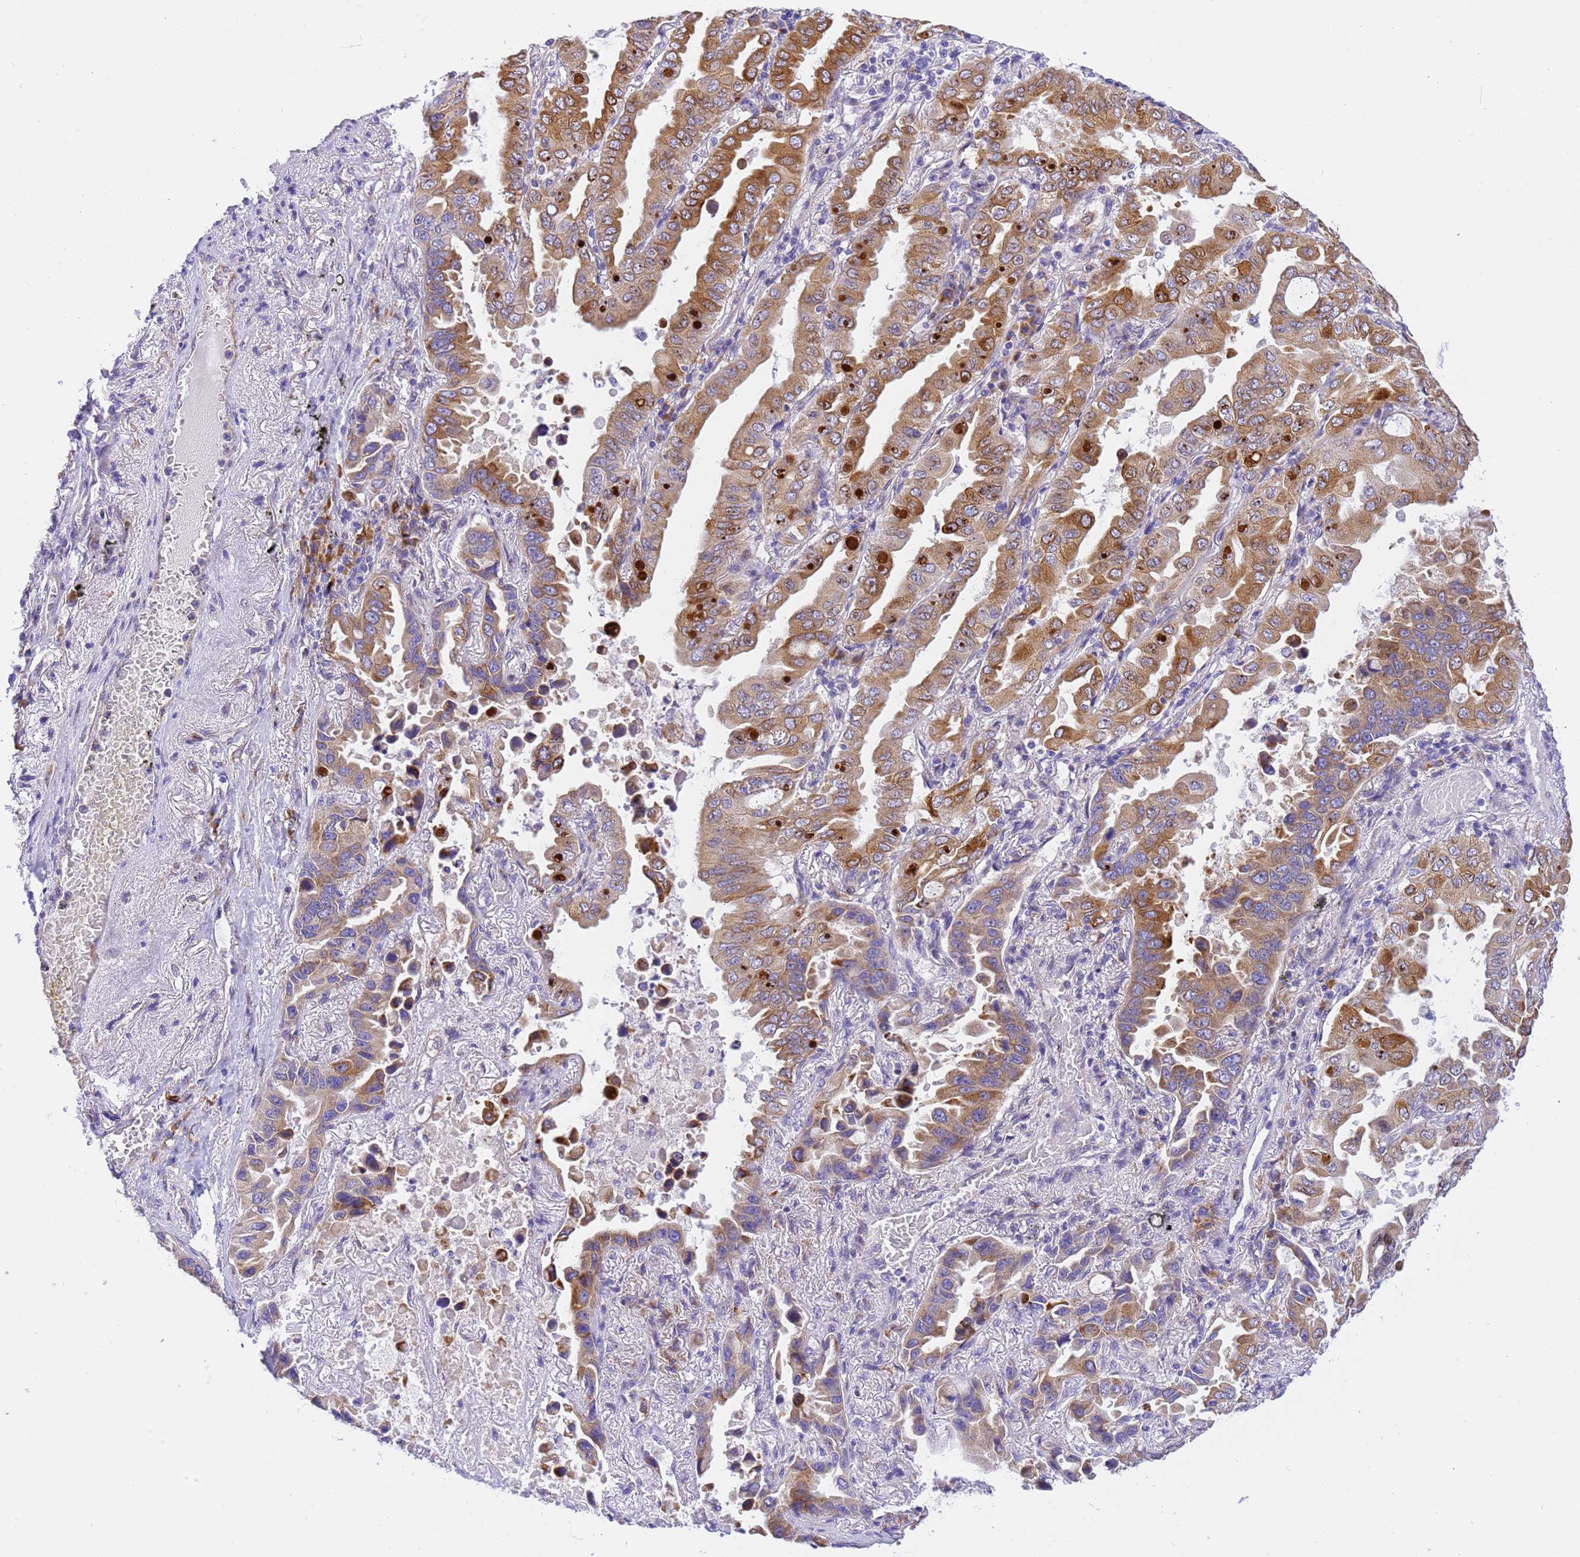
{"staining": {"intensity": "moderate", "quantity": ">75%", "location": "cytoplasmic/membranous"}, "tissue": "lung cancer", "cell_type": "Tumor cells", "image_type": "cancer", "snomed": [{"axis": "morphology", "description": "Adenocarcinoma, NOS"}, {"axis": "topography", "description": "Lung"}], "caption": "There is medium levels of moderate cytoplasmic/membranous expression in tumor cells of lung cancer, as demonstrated by immunohistochemical staining (brown color).", "gene": "RHBDD3", "patient": {"sex": "male", "age": 64}}